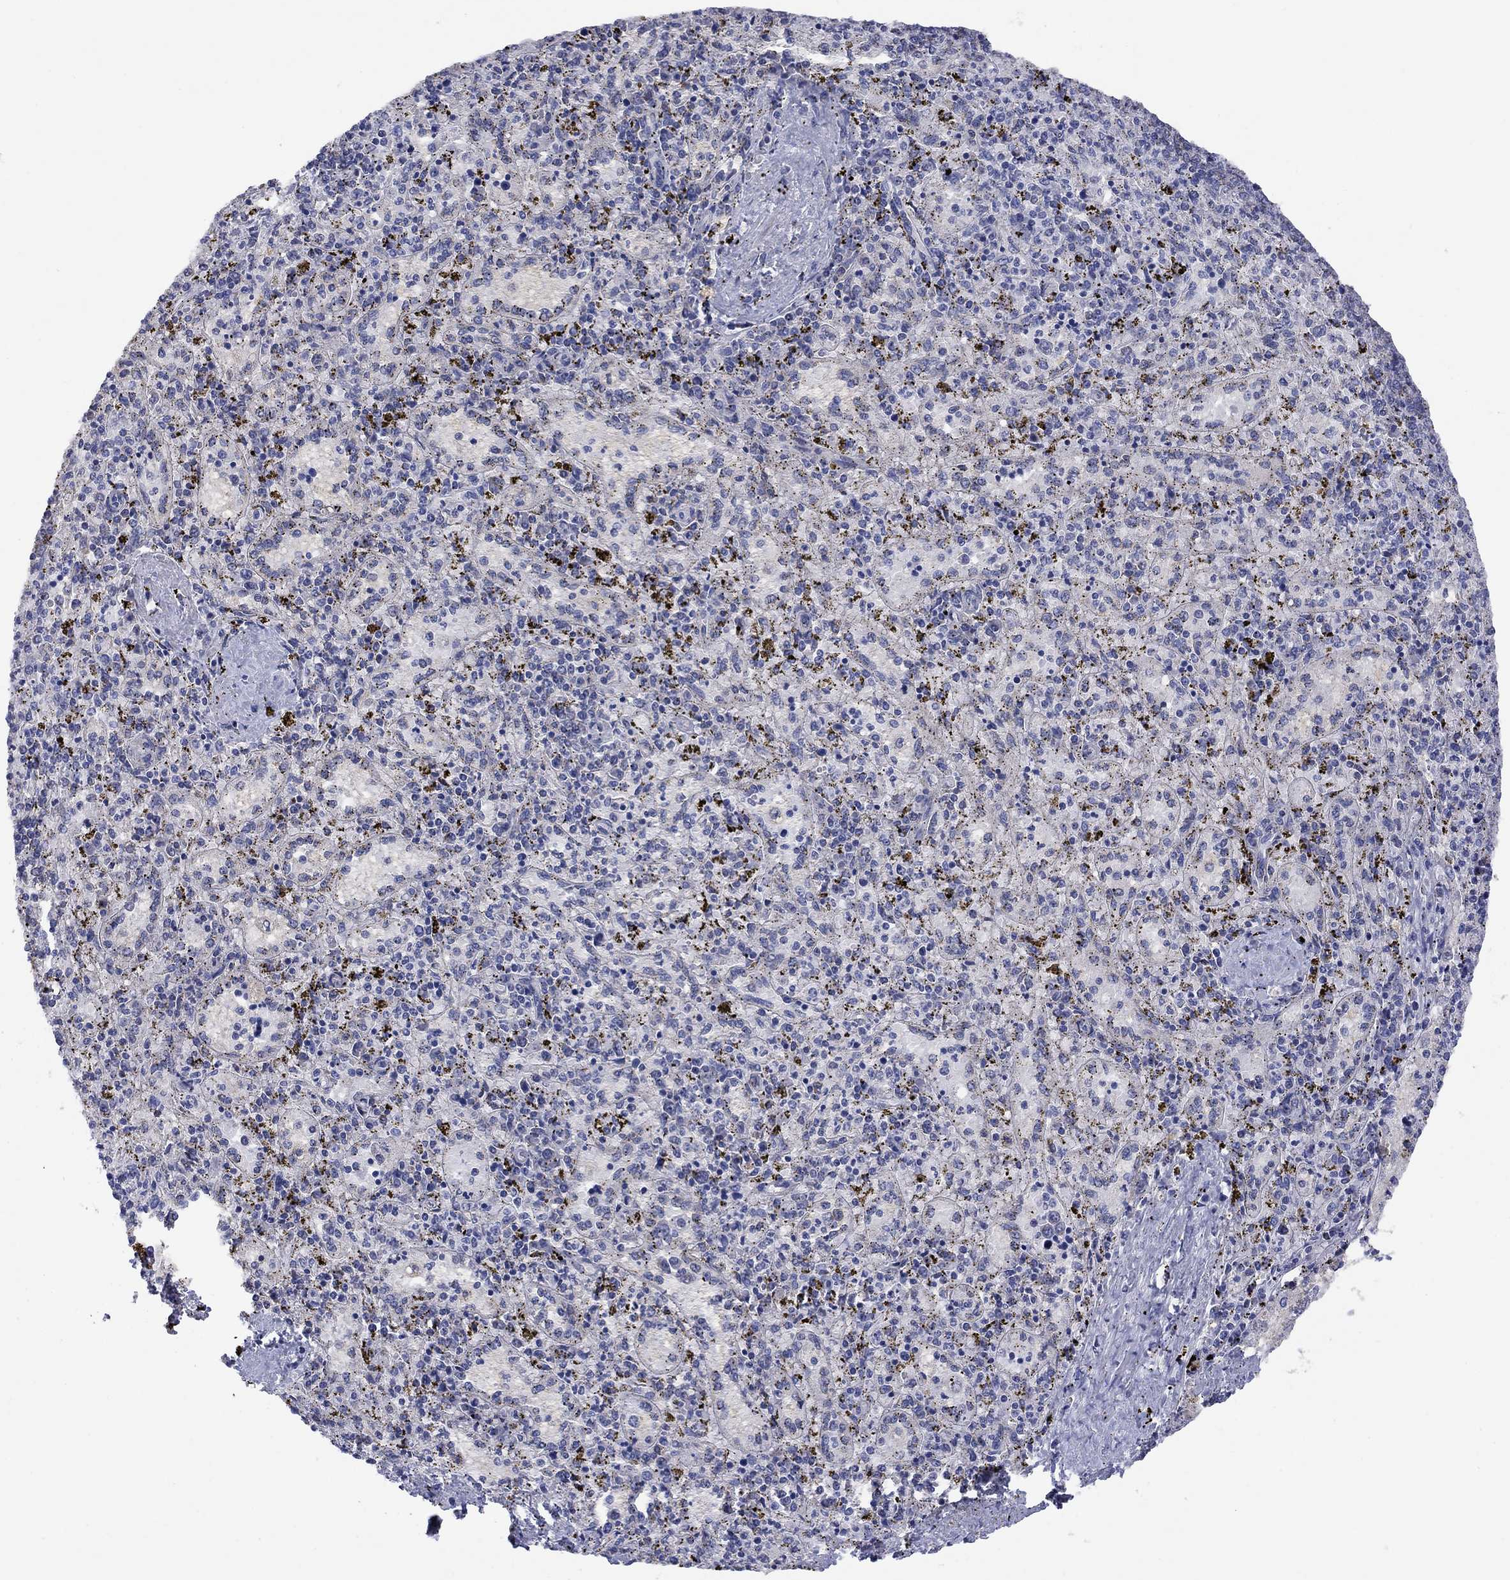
{"staining": {"intensity": "negative", "quantity": "none", "location": "none"}, "tissue": "spleen", "cell_type": "Cells in red pulp", "image_type": "normal", "snomed": [{"axis": "morphology", "description": "Normal tissue, NOS"}, {"axis": "topography", "description": "Spleen"}], "caption": "DAB (3,3'-diaminobenzidine) immunohistochemical staining of unremarkable spleen displays no significant positivity in cells in red pulp.", "gene": "CLVS1", "patient": {"sex": "female", "age": 50}}